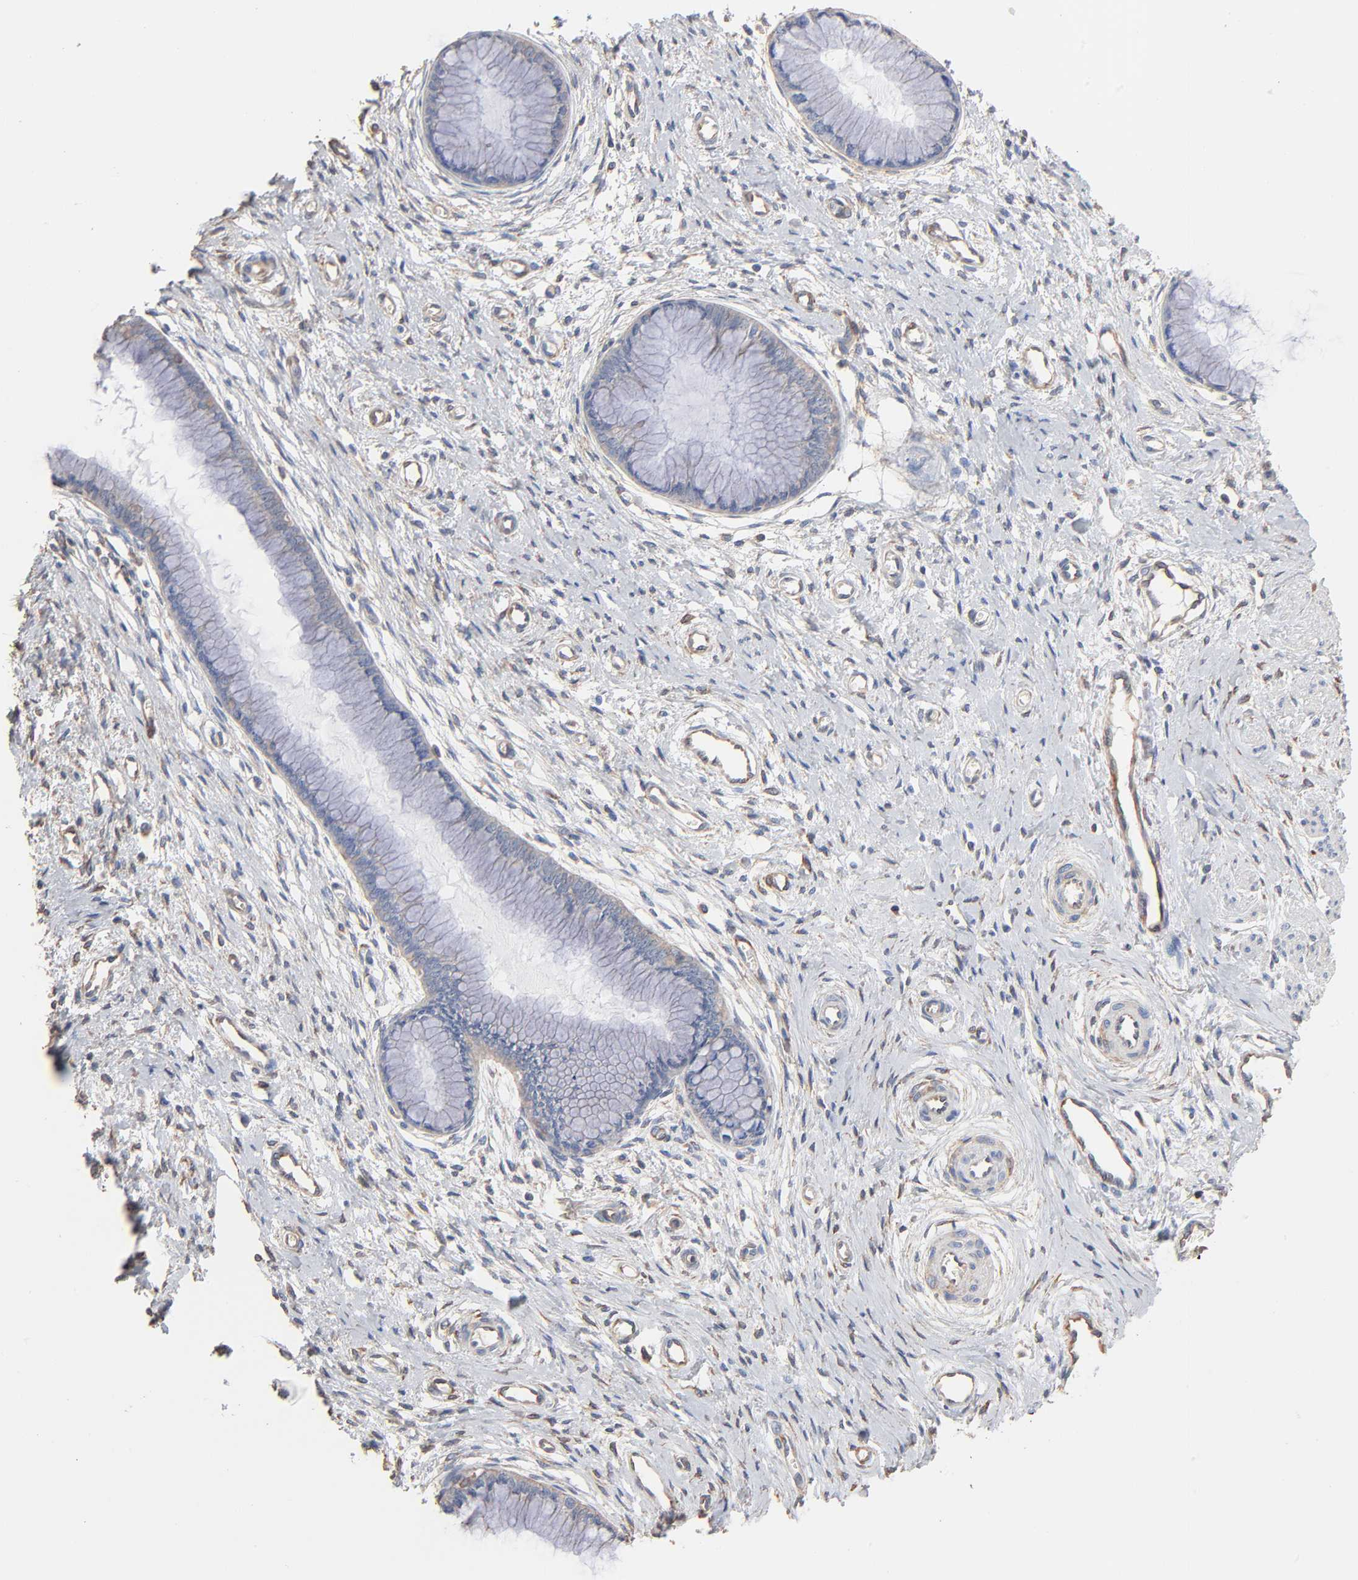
{"staining": {"intensity": "negative", "quantity": "none", "location": "none"}, "tissue": "cervix", "cell_type": "Glandular cells", "image_type": "normal", "snomed": [{"axis": "morphology", "description": "Normal tissue, NOS"}, {"axis": "topography", "description": "Cervix"}], "caption": "High magnification brightfield microscopy of benign cervix stained with DAB (3,3'-diaminobenzidine) (brown) and counterstained with hematoxylin (blue): glandular cells show no significant positivity. The staining was performed using DAB (3,3'-diaminobenzidine) to visualize the protein expression in brown, while the nuclei were stained in blue with hematoxylin (Magnification: 20x).", "gene": "ABCD4", "patient": {"sex": "female", "age": 55}}